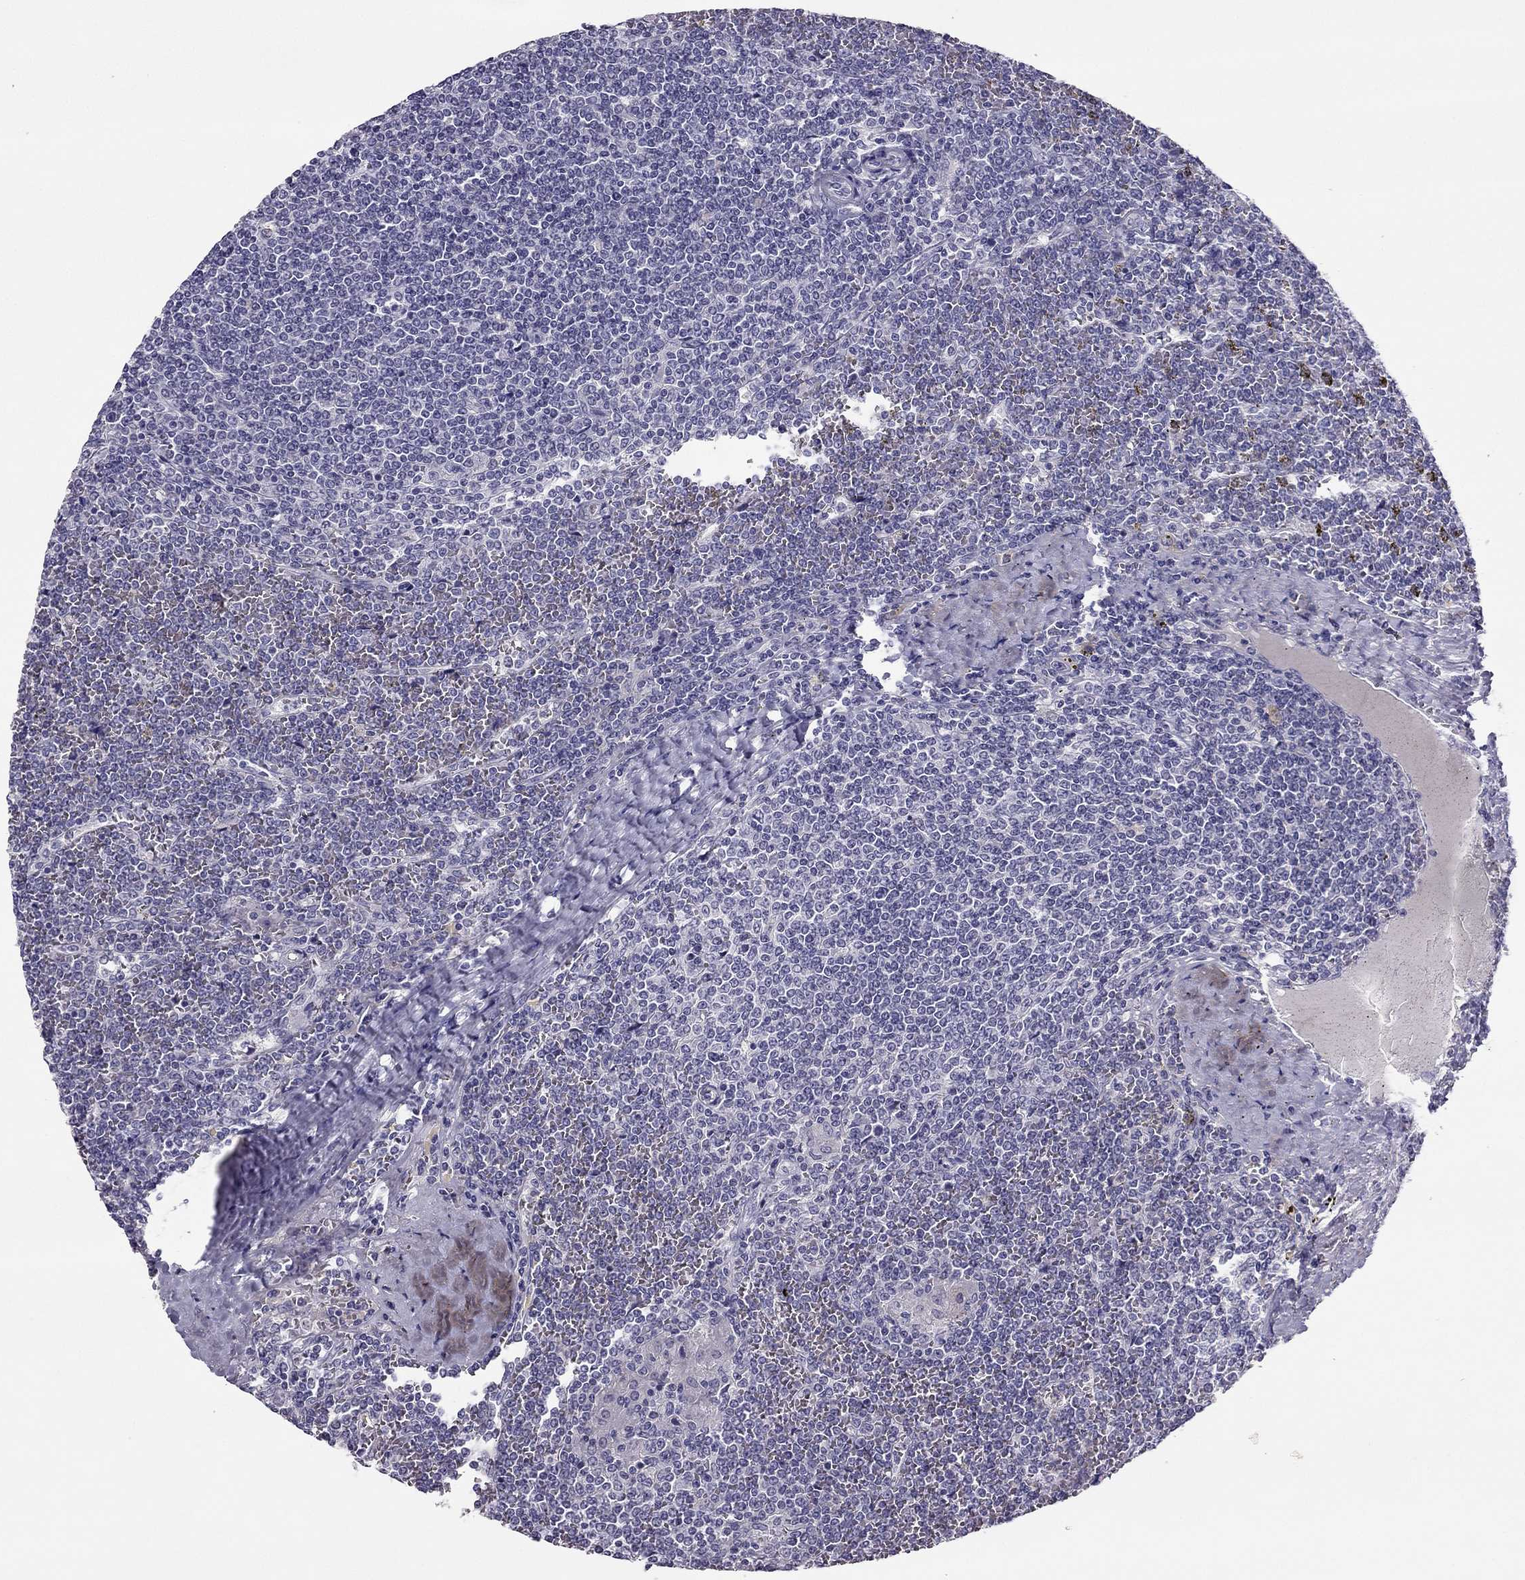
{"staining": {"intensity": "negative", "quantity": "none", "location": "none"}, "tissue": "lymphoma", "cell_type": "Tumor cells", "image_type": "cancer", "snomed": [{"axis": "morphology", "description": "Malignant lymphoma, non-Hodgkin's type, Low grade"}, {"axis": "topography", "description": "Spleen"}], "caption": "High magnification brightfield microscopy of low-grade malignant lymphoma, non-Hodgkin's type stained with DAB (brown) and counterstained with hematoxylin (blue): tumor cells show no significant positivity.", "gene": "RHO", "patient": {"sex": "female", "age": 19}}